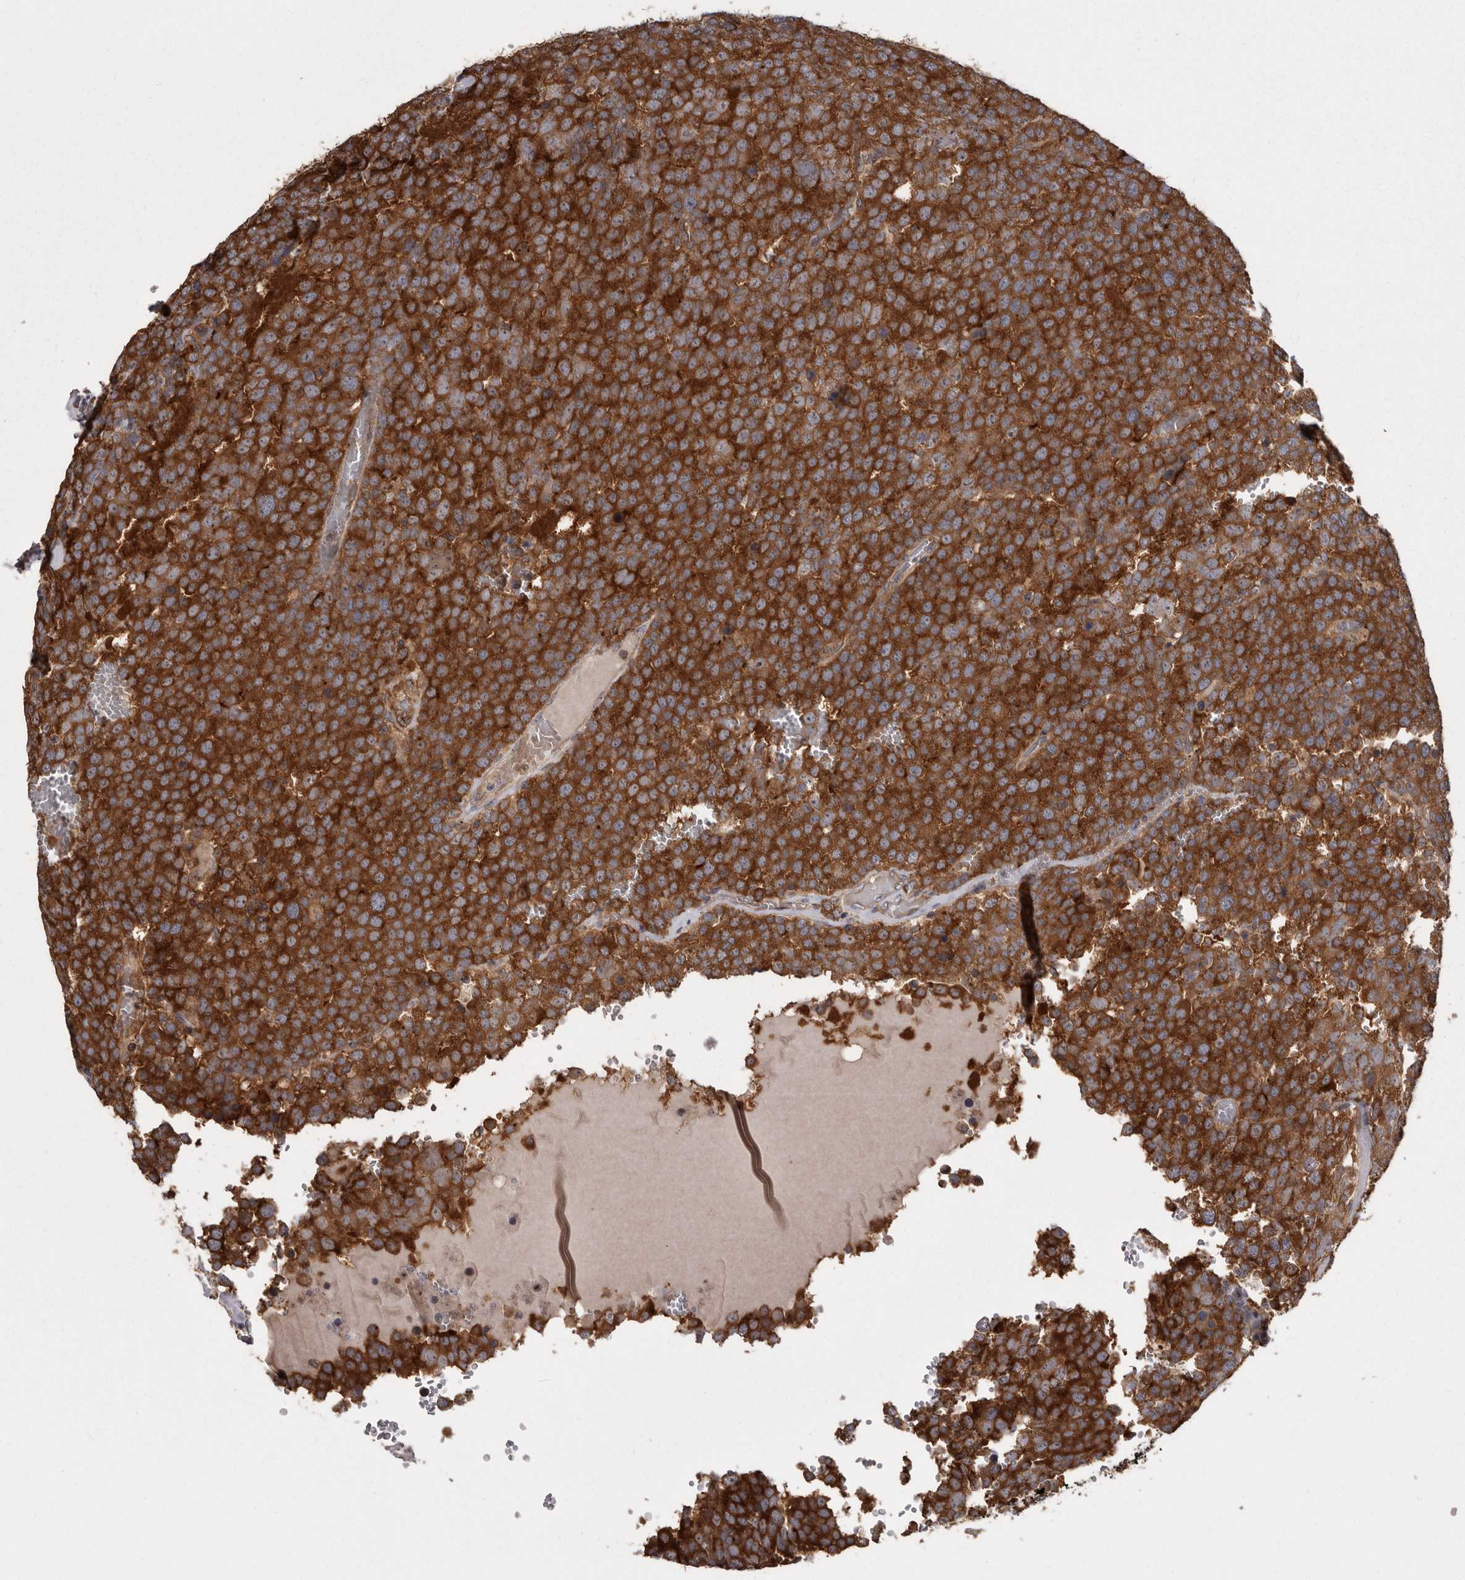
{"staining": {"intensity": "strong", "quantity": ">75%", "location": "cytoplasmic/membranous"}, "tissue": "testis cancer", "cell_type": "Tumor cells", "image_type": "cancer", "snomed": [{"axis": "morphology", "description": "Seminoma, NOS"}, {"axis": "topography", "description": "Testis"}], "caption": "Tumor cells exhibit high levels of strong cytoplasmic/membranous positivity in about >75% of cells in testis seminoma.", "gene": "DARS1", "patient": {"sex": "male", "age": 71}}